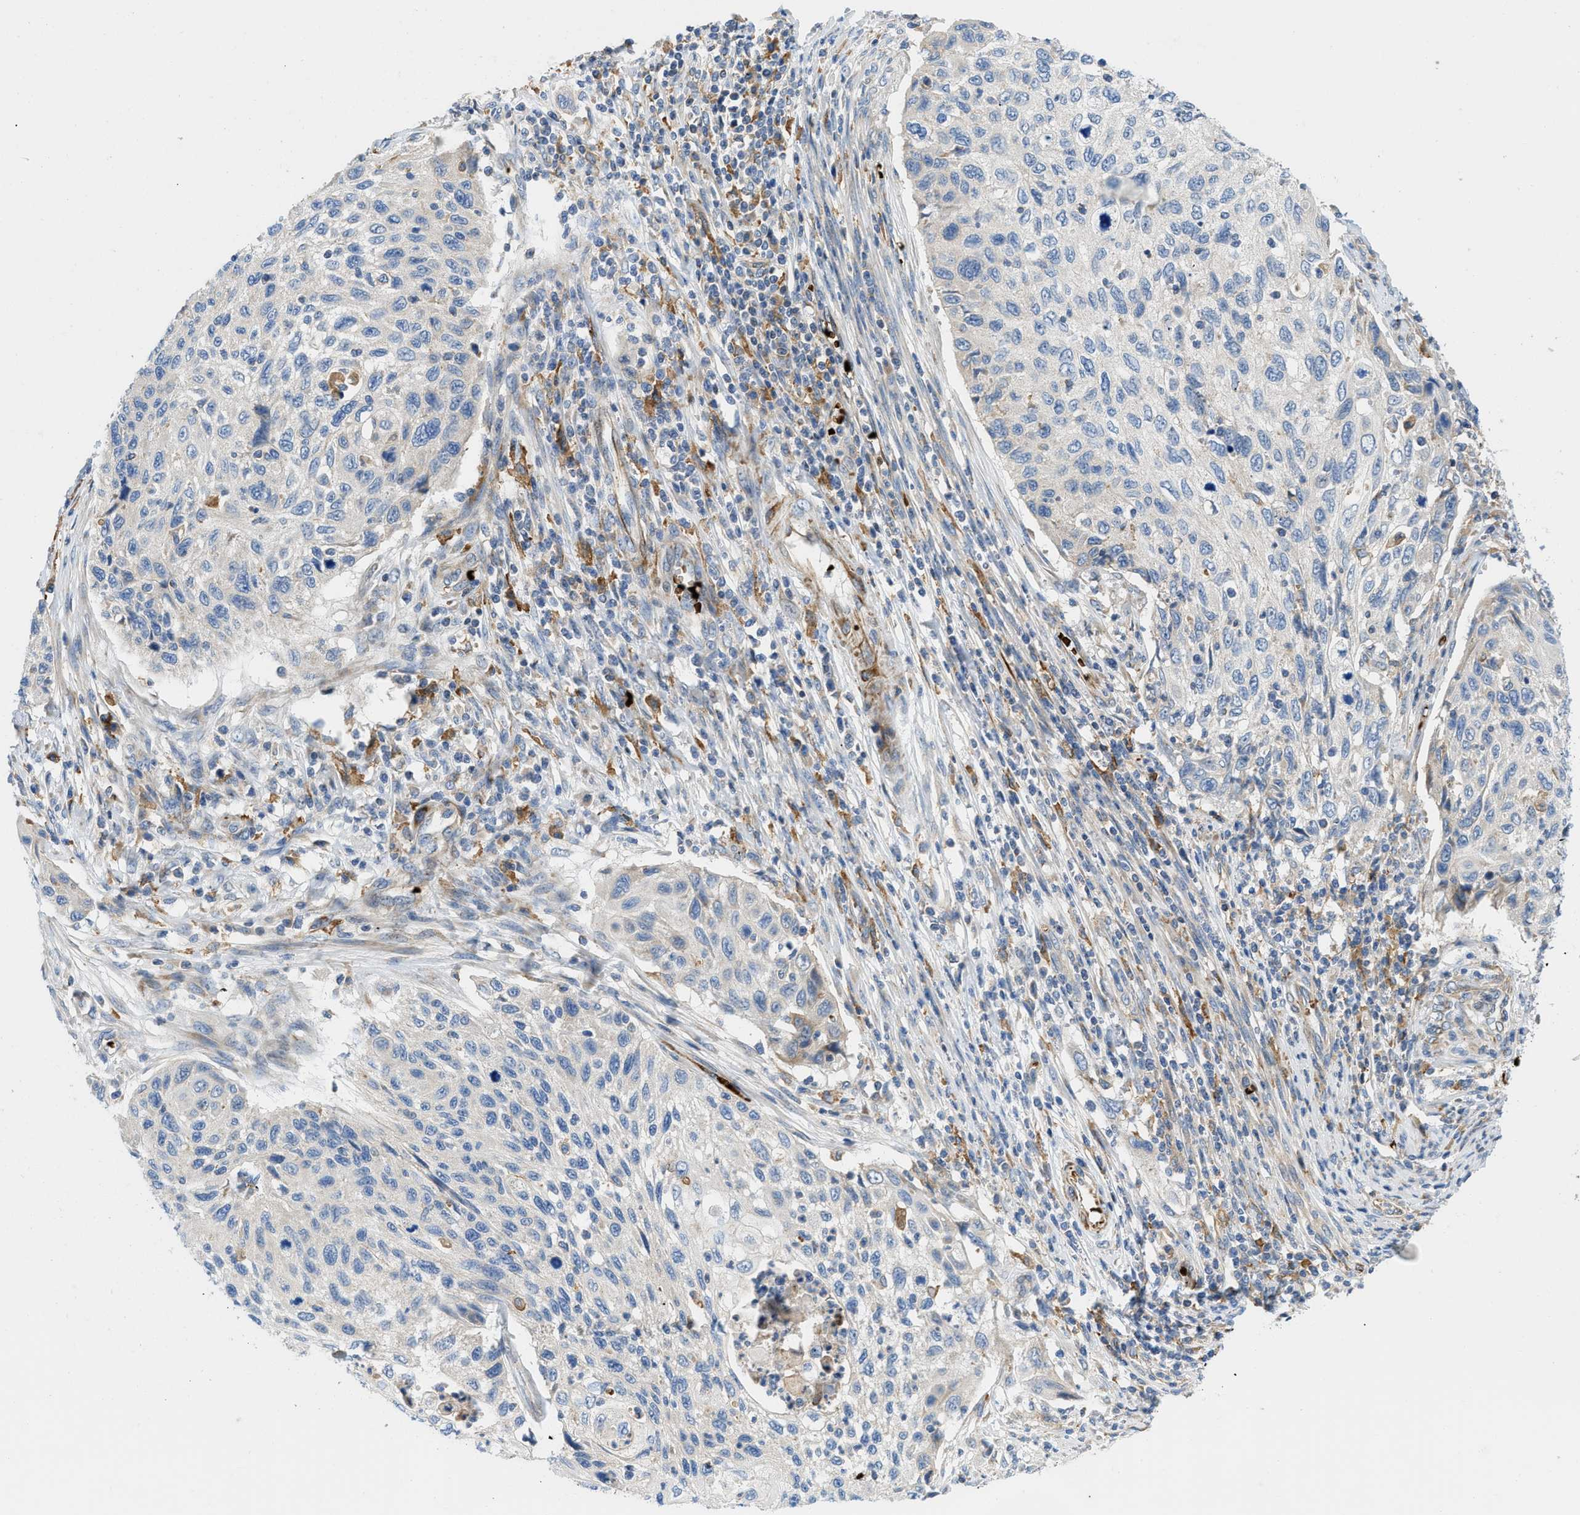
{"staining": {"intensity": "negative", "quantity": "none", "location": "none"}, "tissue": "cervical cancer", "cell_type": "Tumor cells", "image_type": "cancer", "snomed": [{"axis": "morphology", "description": "Squamous cell carcinoma, NOS"}, {"axis": "topography", "description": "Cervix"}], "caption": "A high-resolution image shows IHC staining of cervical cancer, which reveals no significant positivity in tumor cells.", "gene": "ZNF831", "patient": {"sex": "female", "age": 70}}